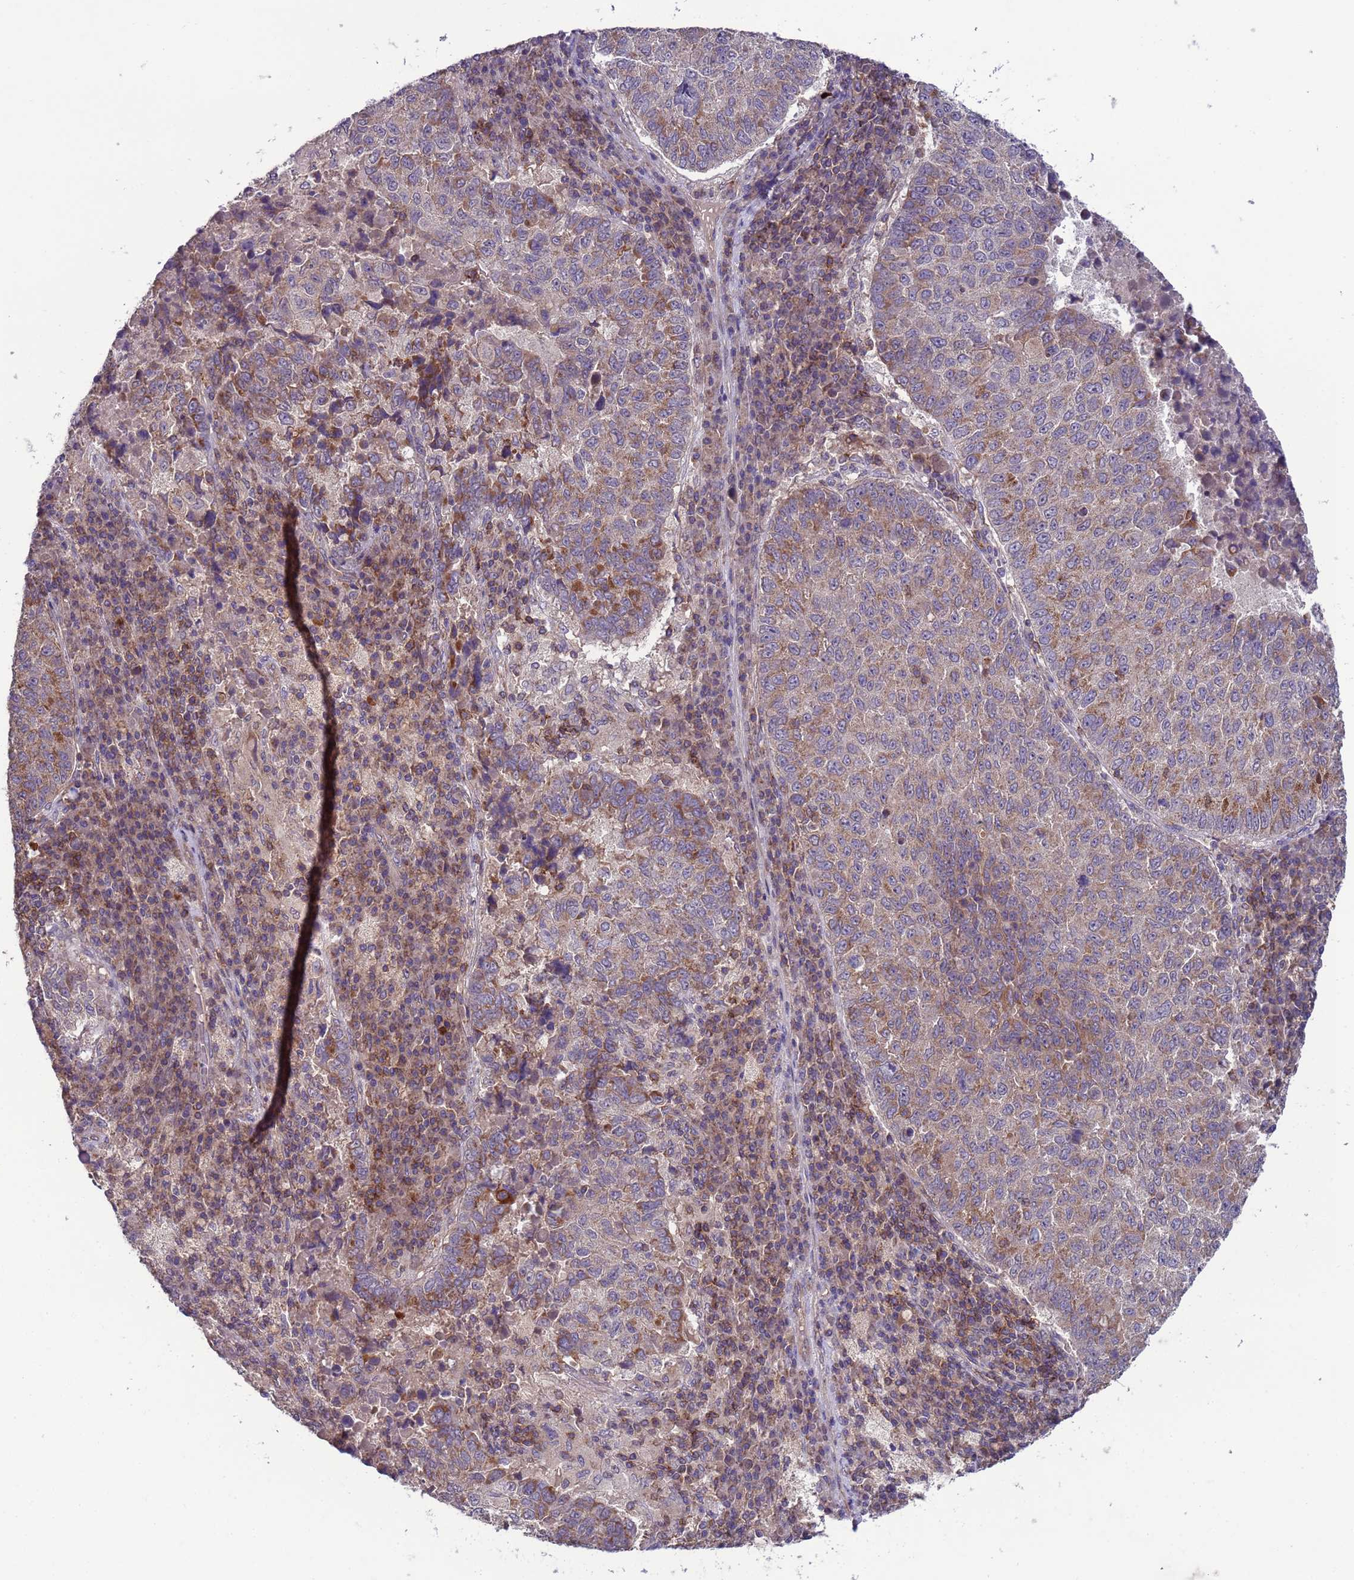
{"staining": {"intensity": "moderate", "quantity": "25%-75%", "location": "cytoplasmic/membranous"}, "tissue": "lung cancer", "cell_type": "Tumor cells", "image_type": "cancer", "snomed": [{"axis": "morphology", "description": "Squamous cell carcinoma, NOS"}, {"axis": "topography", "description": "Lung"}], "caption": "This is an image of immunohistochemistry (IHC) staining of lung squamous cell carcinoma, which shows moderate staining in the cytoplasmic/membranous of tumor cells.", "gene": "ACAD8", "patient": {"sex": "male", "age": 73}}